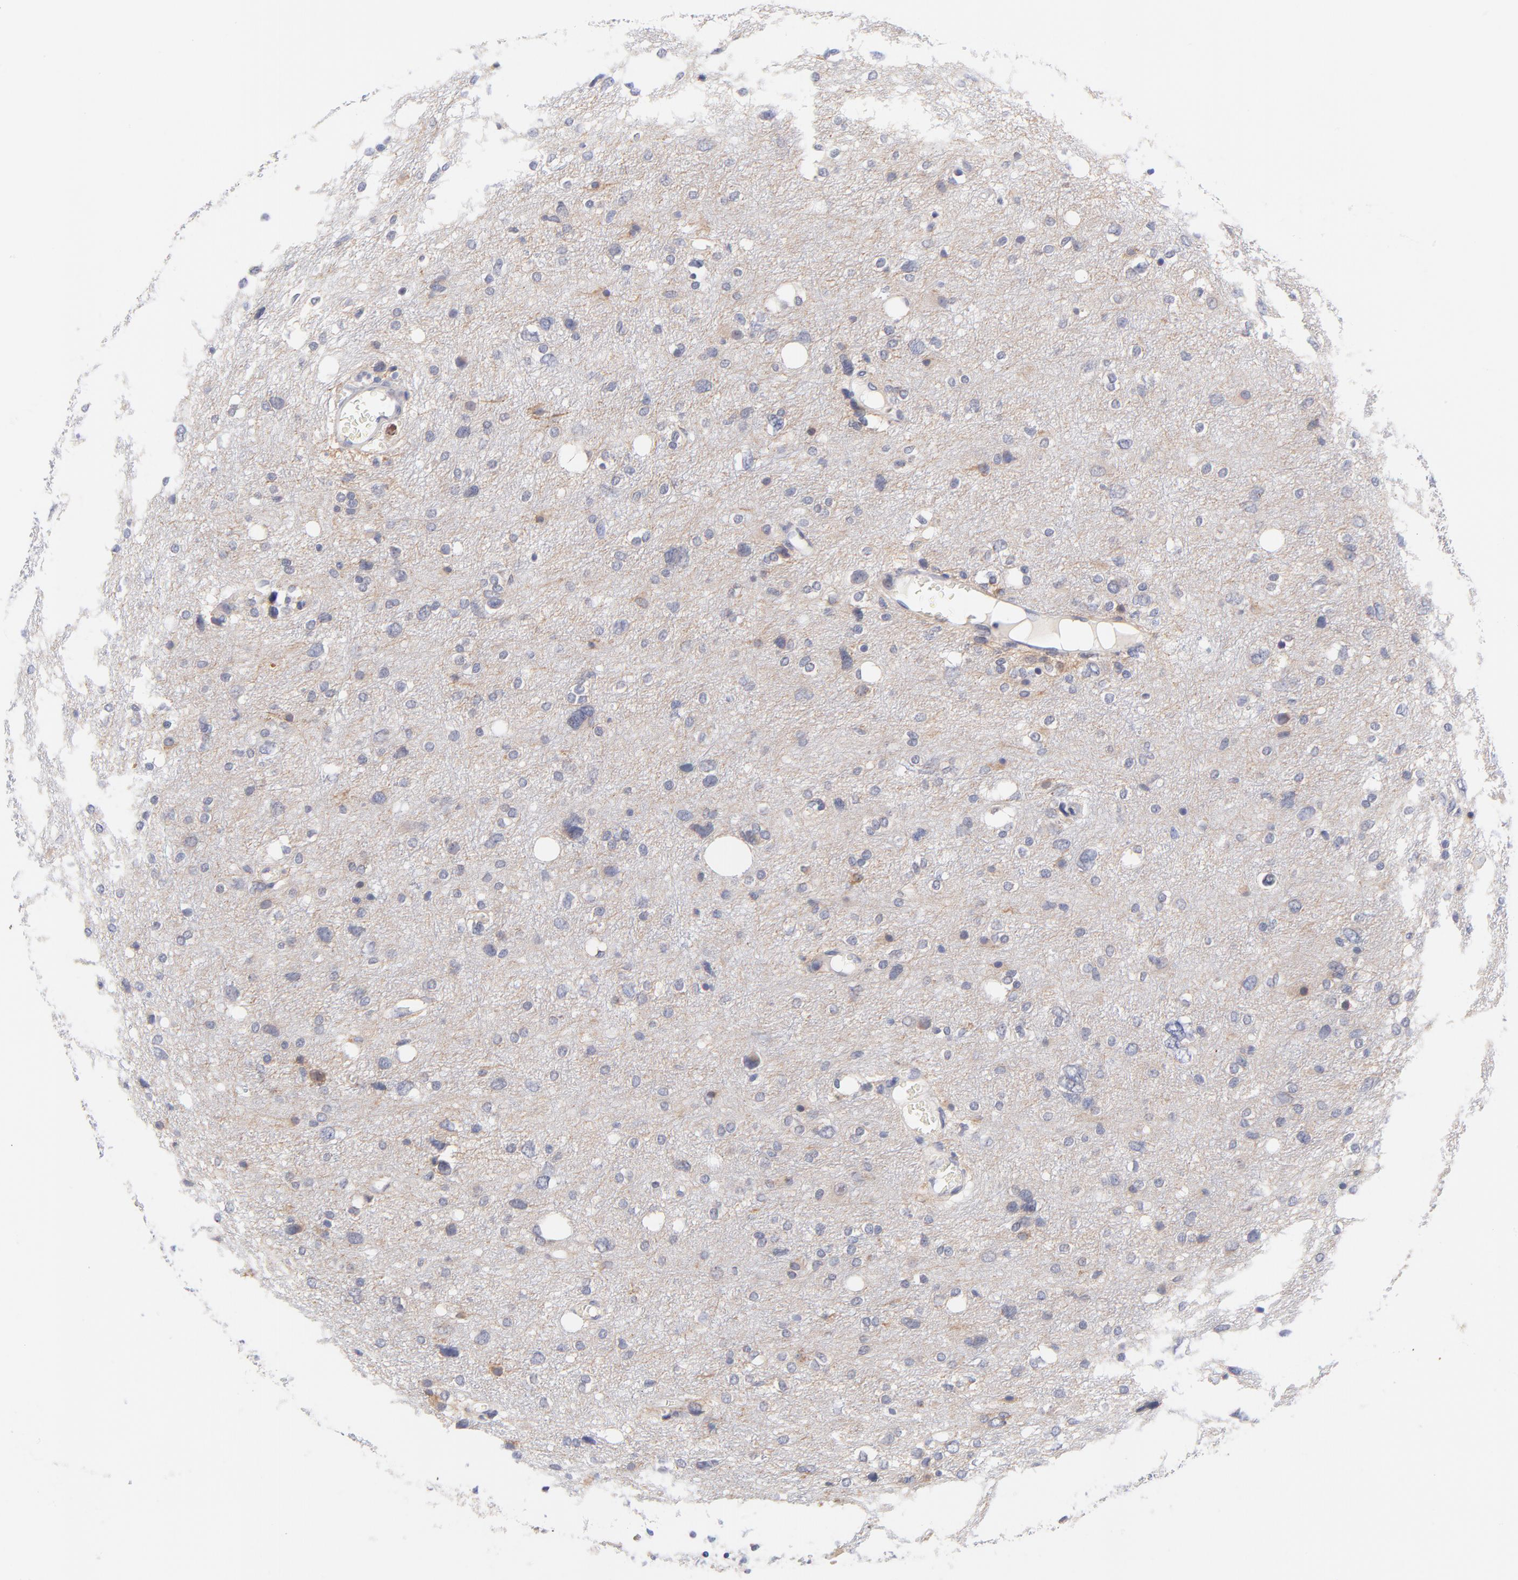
{"staining": {"intensity": "negative", "quantity": "none", "location": "none"}, "tissue": "glioma", "cell_type": "Tumor cells", "image_type": "cancer", "snomed": [{"axis": "morphology", "description": "Glioma, malignant, High grade"}, {"axis": "topography", "description": "Brain"}], "caption": "Immunohistochemical staining of human glioma shows no significant expression in tumor cells.", "gene": "AFF2", "patient": {"sex": "female", "age": 59}}